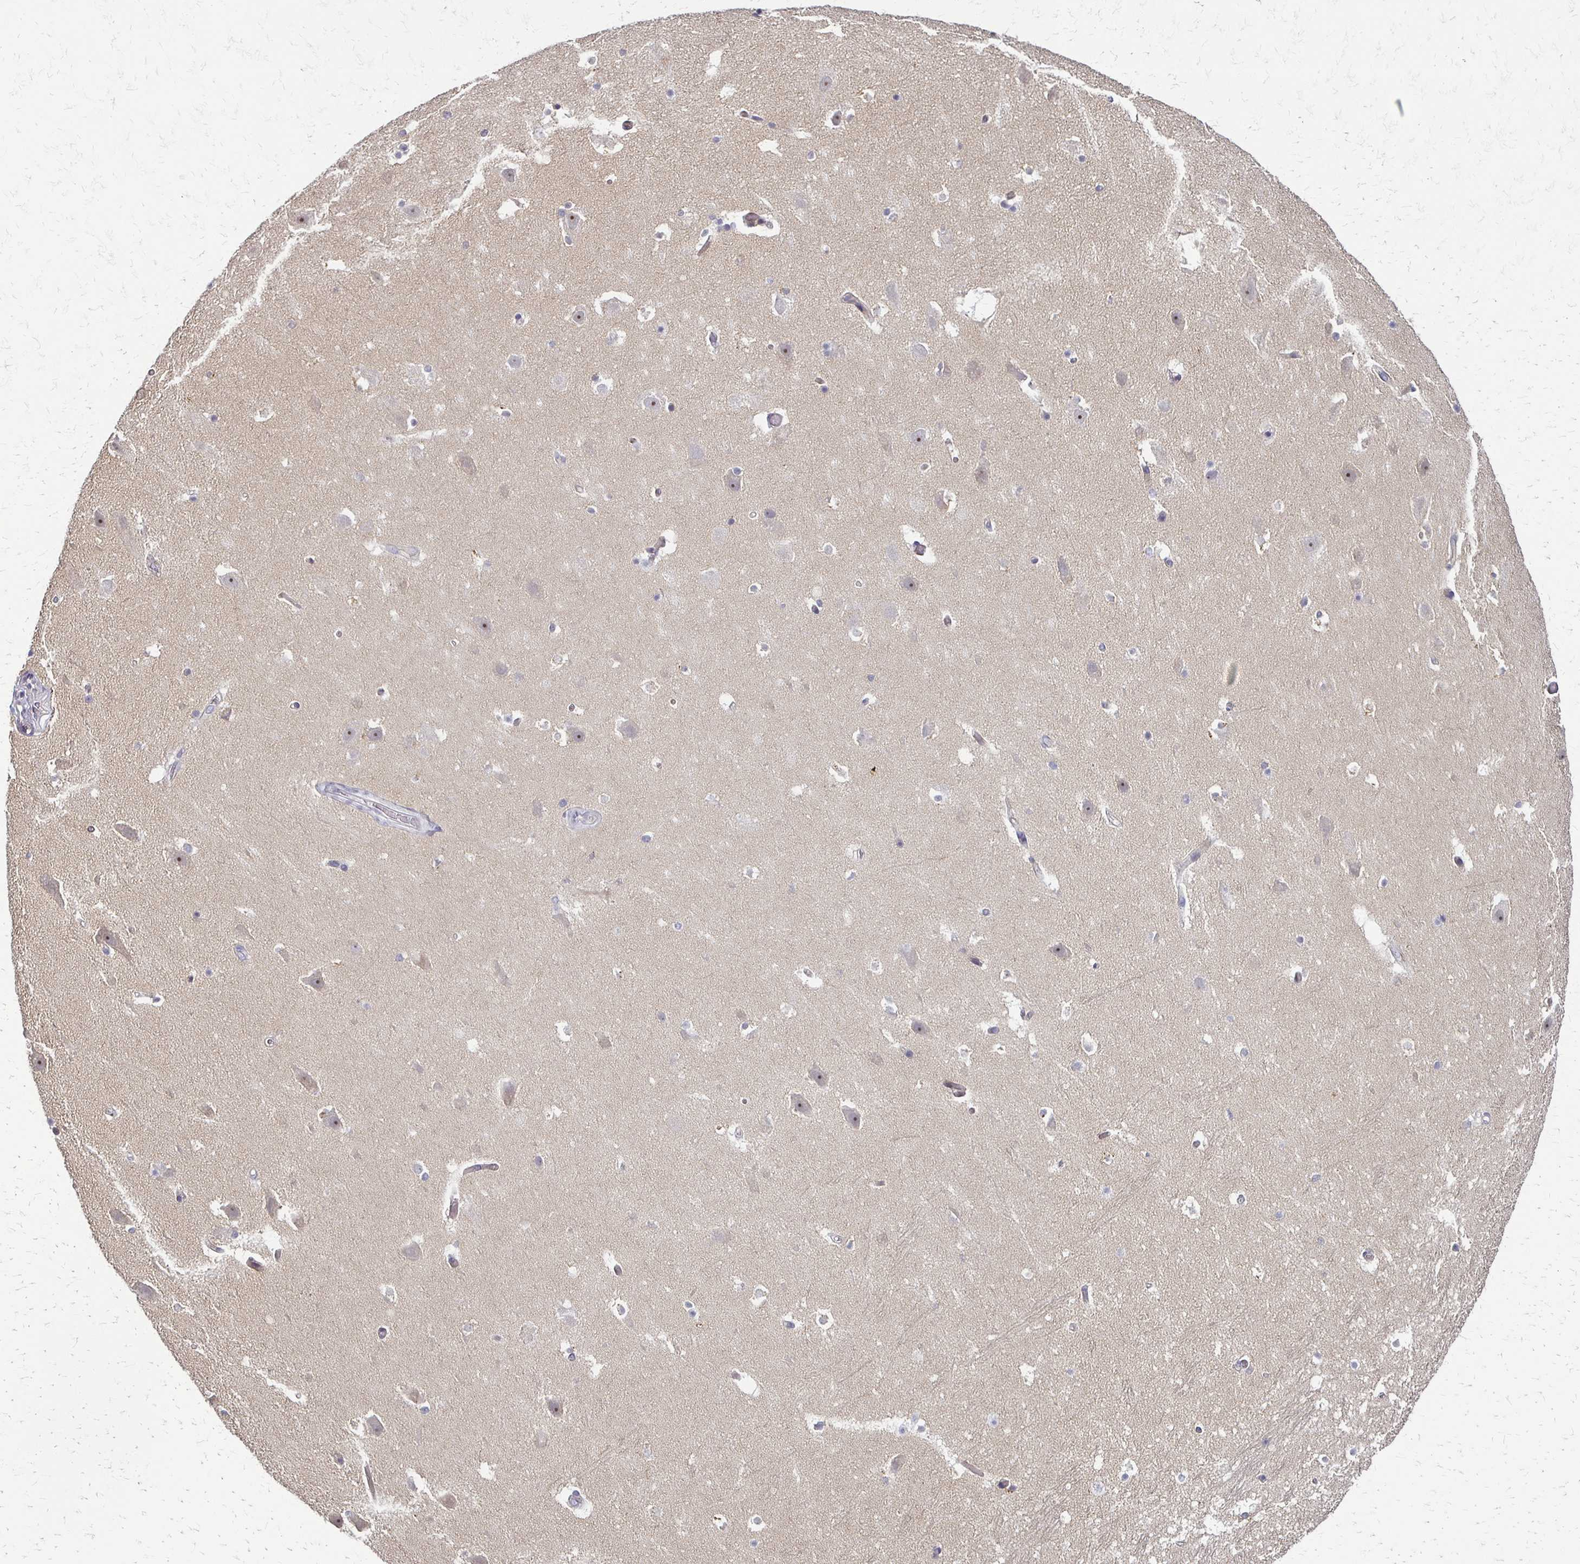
{"staining": {"intensity": "negative", "quantity": "none", "location": "none"}, "tissue": "hippocampus", "cell_type": "Glial cells", "image_type": "normal", "snomed": [{"axis": "morphology", "description": "Normal tissue, NOS"}, {"axis": "topography", "description": "Hippocampus"}], "caption": "The immunohistochemistry image has no significant expression in glial cells of hippocampus.", "gene": "SLC9A9", "patient": {"sex": "male", "age": 26}}